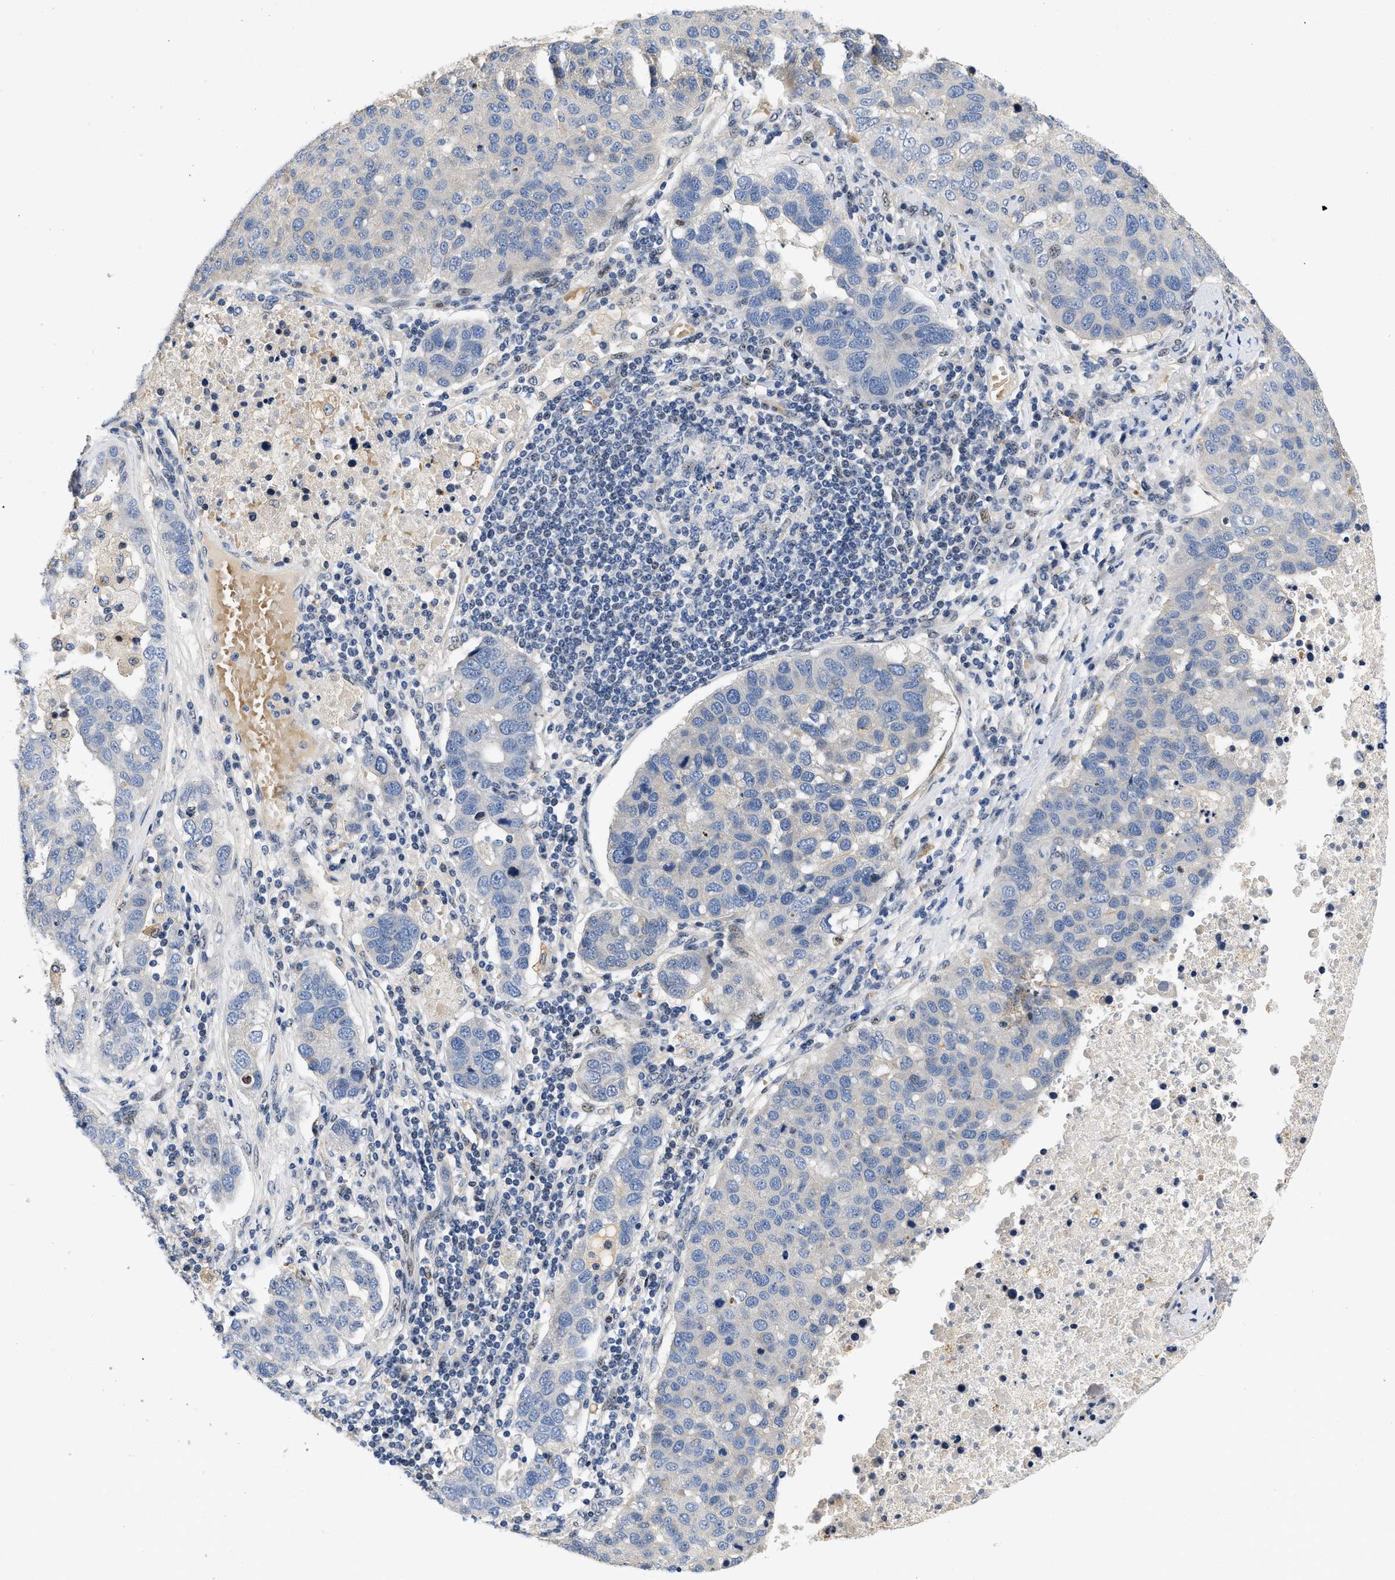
{"staining": {"intensity": "negative", "quantity": "none", "location": "none"}, "tissue": "pancreatic cancer", "cell_type": "Tumor cells", "image_type": "cancer", "snomed": [{"axis": "morphology", "description": "Adenocarcinoma, NOS"}, {"axis": "topography", "description": "Pancreas"}], "caption": "High magnification brightfield microscopy of adenocarcinoma (pancreatic) stained with DAB (3,3'-diaminobenzidine) (brown) and counterstained with hematoxylin (blue): tumor cells show no significant expression.", "gene": "VIP", "patient": {"sex": "female", "age": 61}}